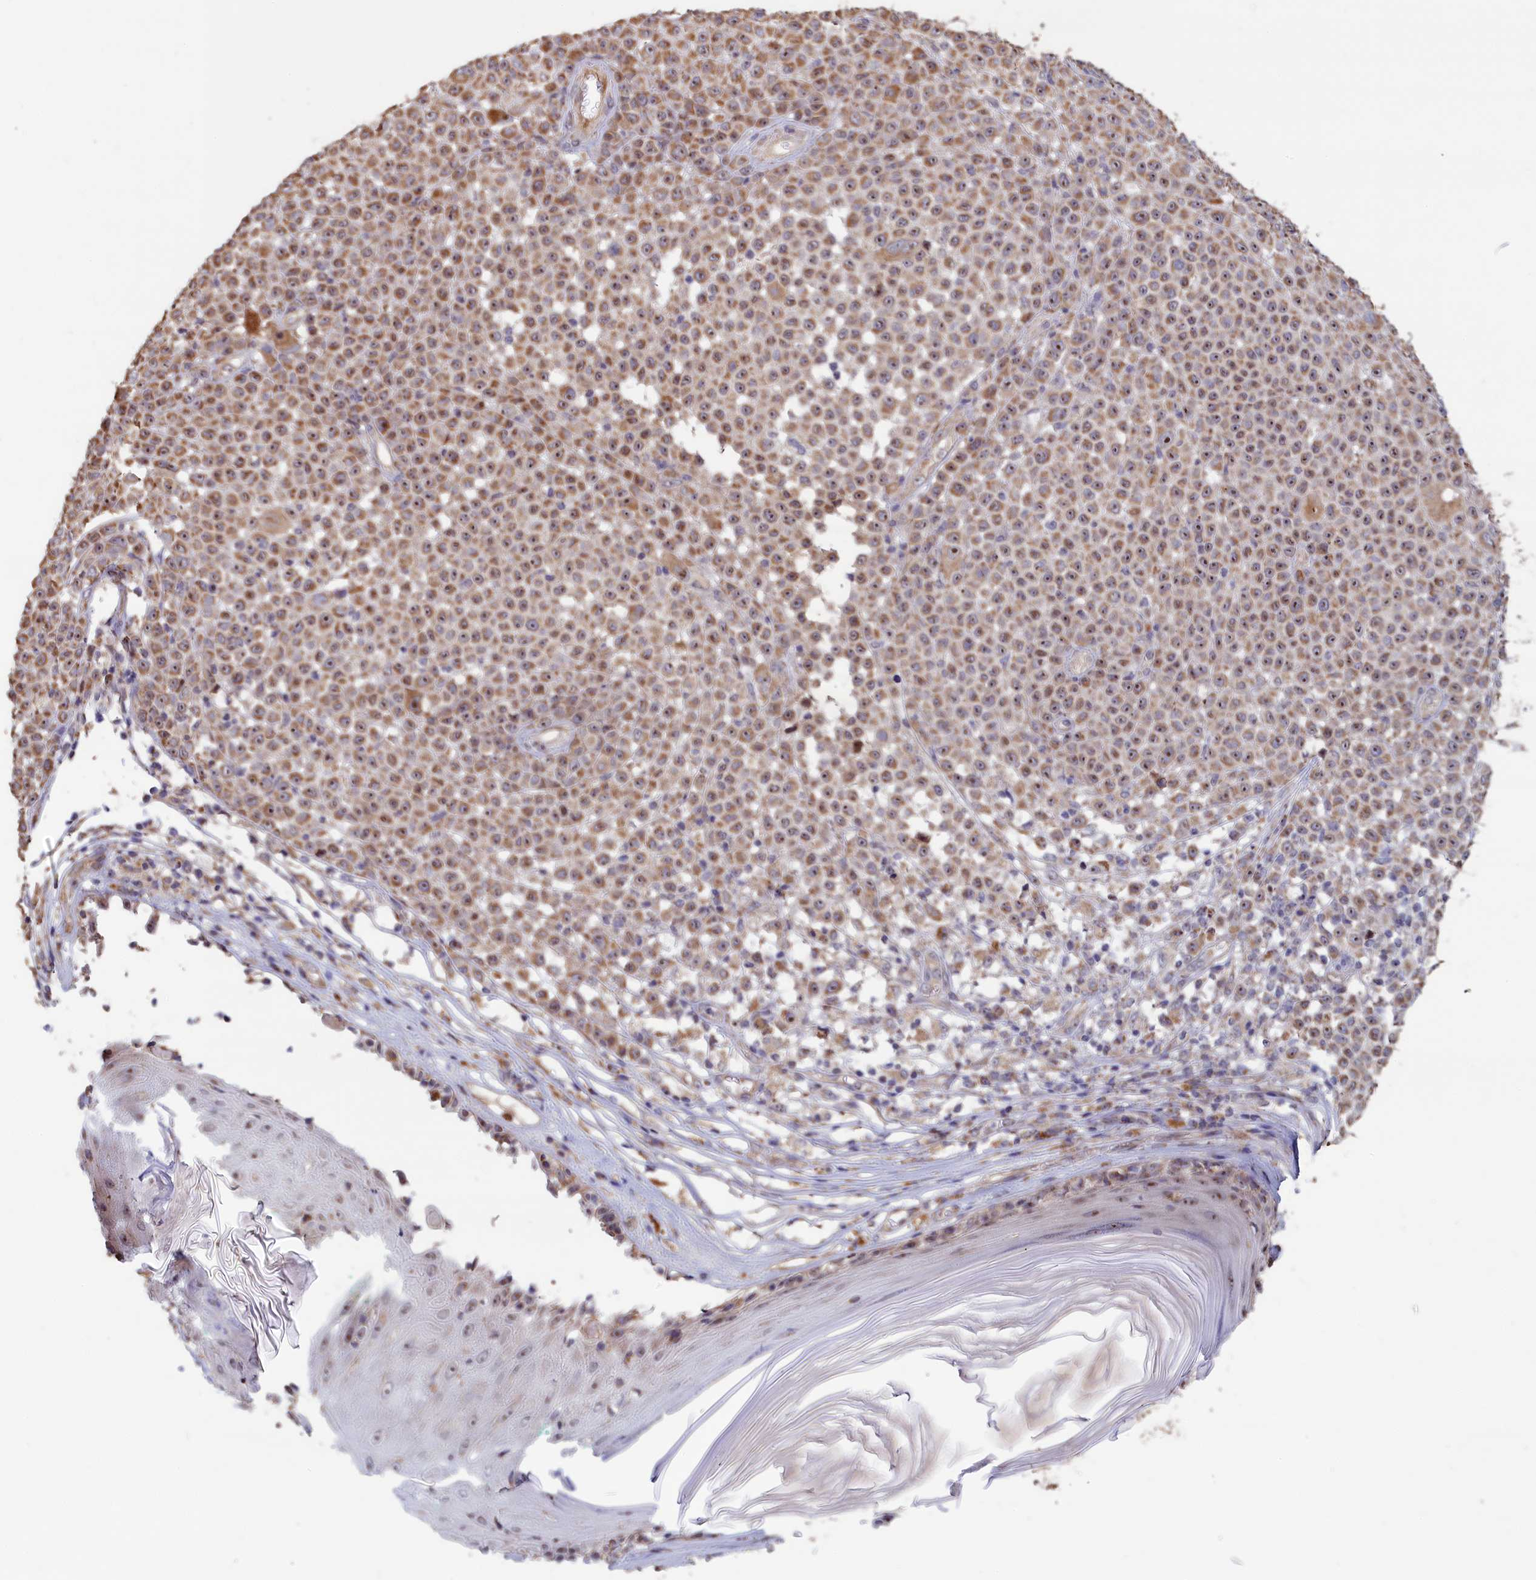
{"staining": {"intensity": "moderate", "quantity": ">75%", "location": "cytoplasmic/membranous,nuclear"}, "tissue": "melanoma", "cell_type": "Tumor cells", "image_type": "cancer", "snomed": [{"axis": "morphology", "description": "Malignant melanoma, NOS"}, {"axis": "topography", "description": "Skin"}], "caption": "Human melanoma stained with a brown dye reveals moderate cytoplasmic/membranous and nuclear positive positivity in about >75% of tumor cells.", "gene": "ZNF816", "patient": {"sex": "female", "age": 94}}